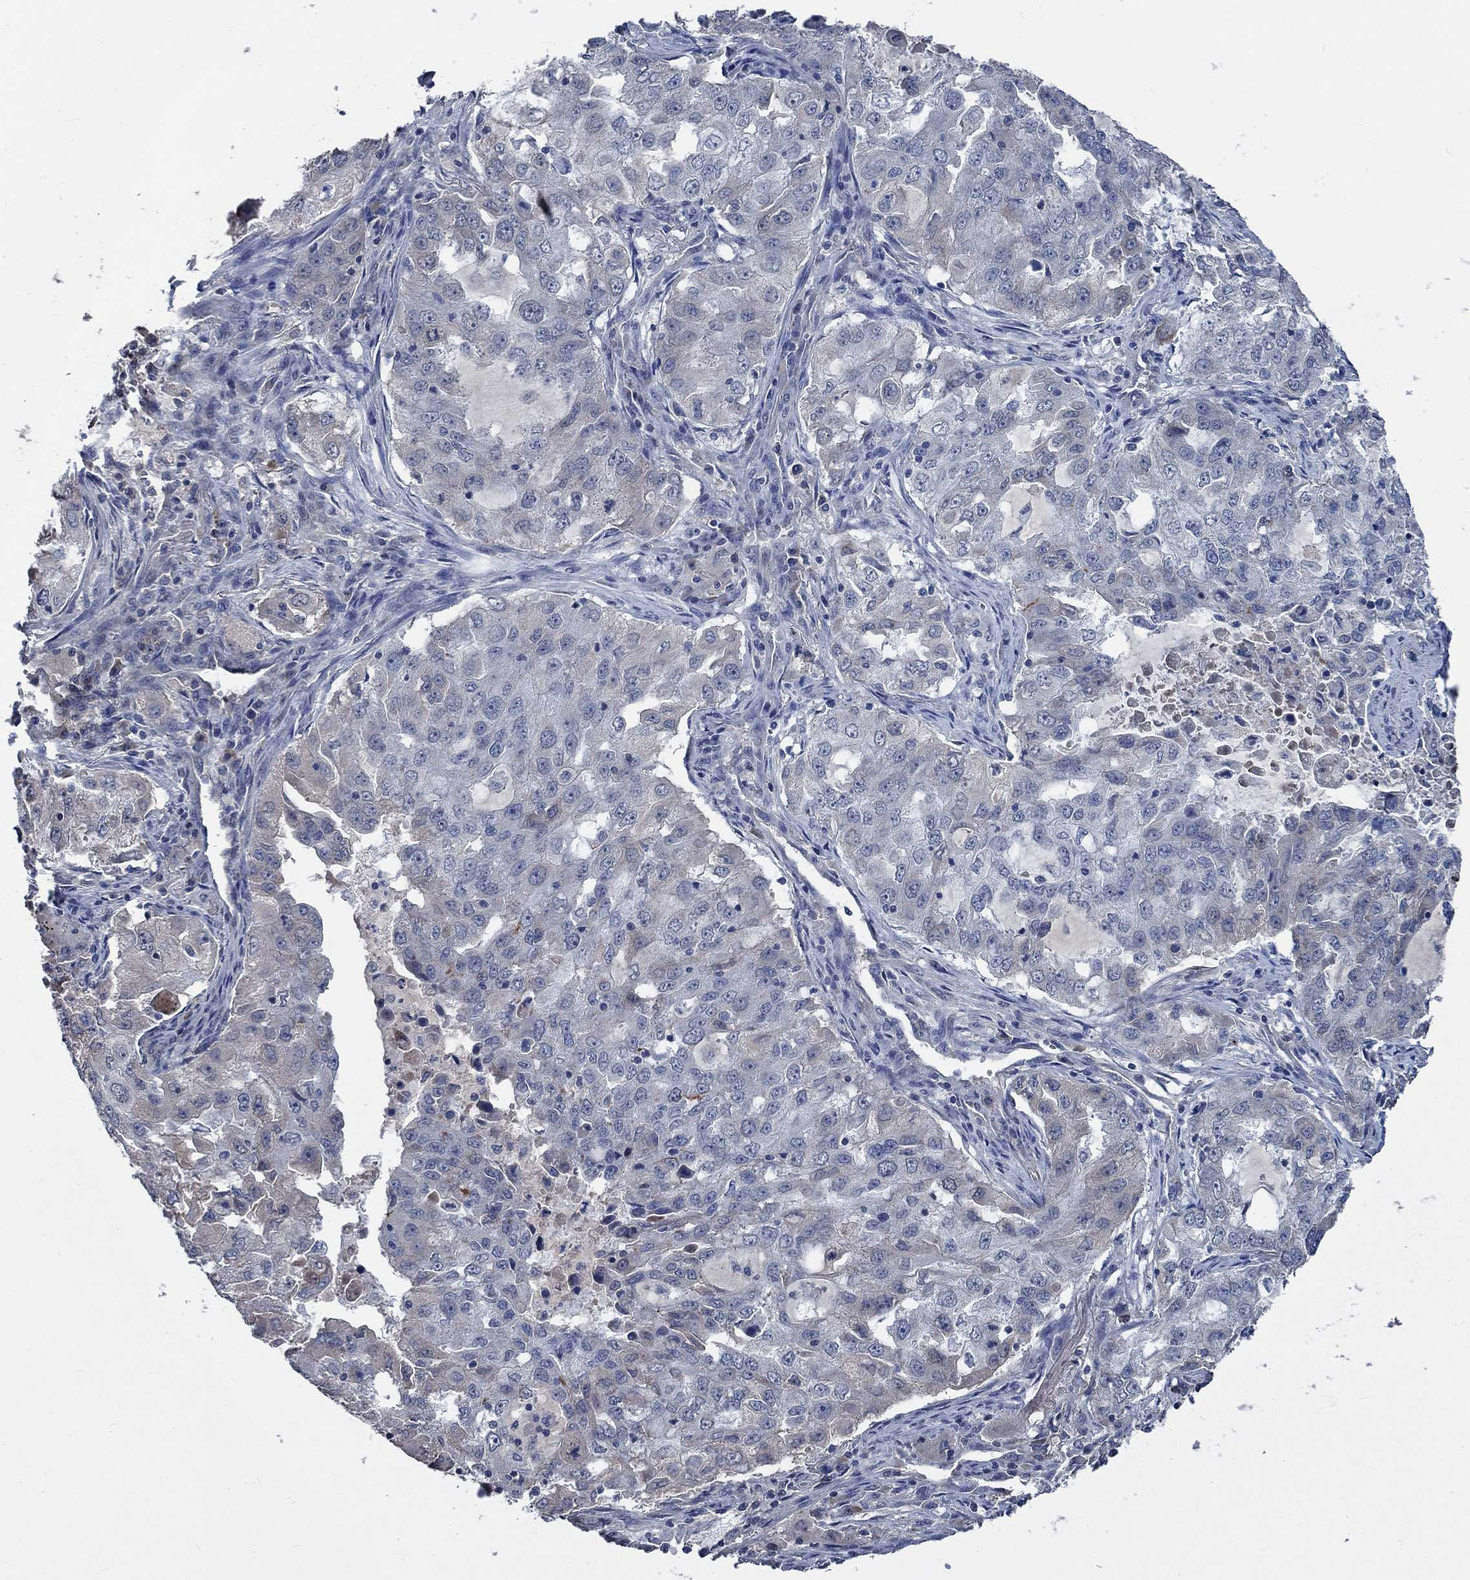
{"staining": {"intensity": "negative", "quantity": "none", "location": "none"}, "tissue": "lung cancer", "cell_type": "Tumor cells", "image_type": "cancer", "snomed": [{"axis": "morphology", "description": "Adenocarcinoma, NOS"}, {"axis": "topography", "description": "Lung"}], "caption": "IHC histopathology image of lung adenocarcinoma stained for a protein (brown), which shows no expression in tumor cells.", "gene": "OBSCN", "patient": {"sex": "female", "age": 61}}